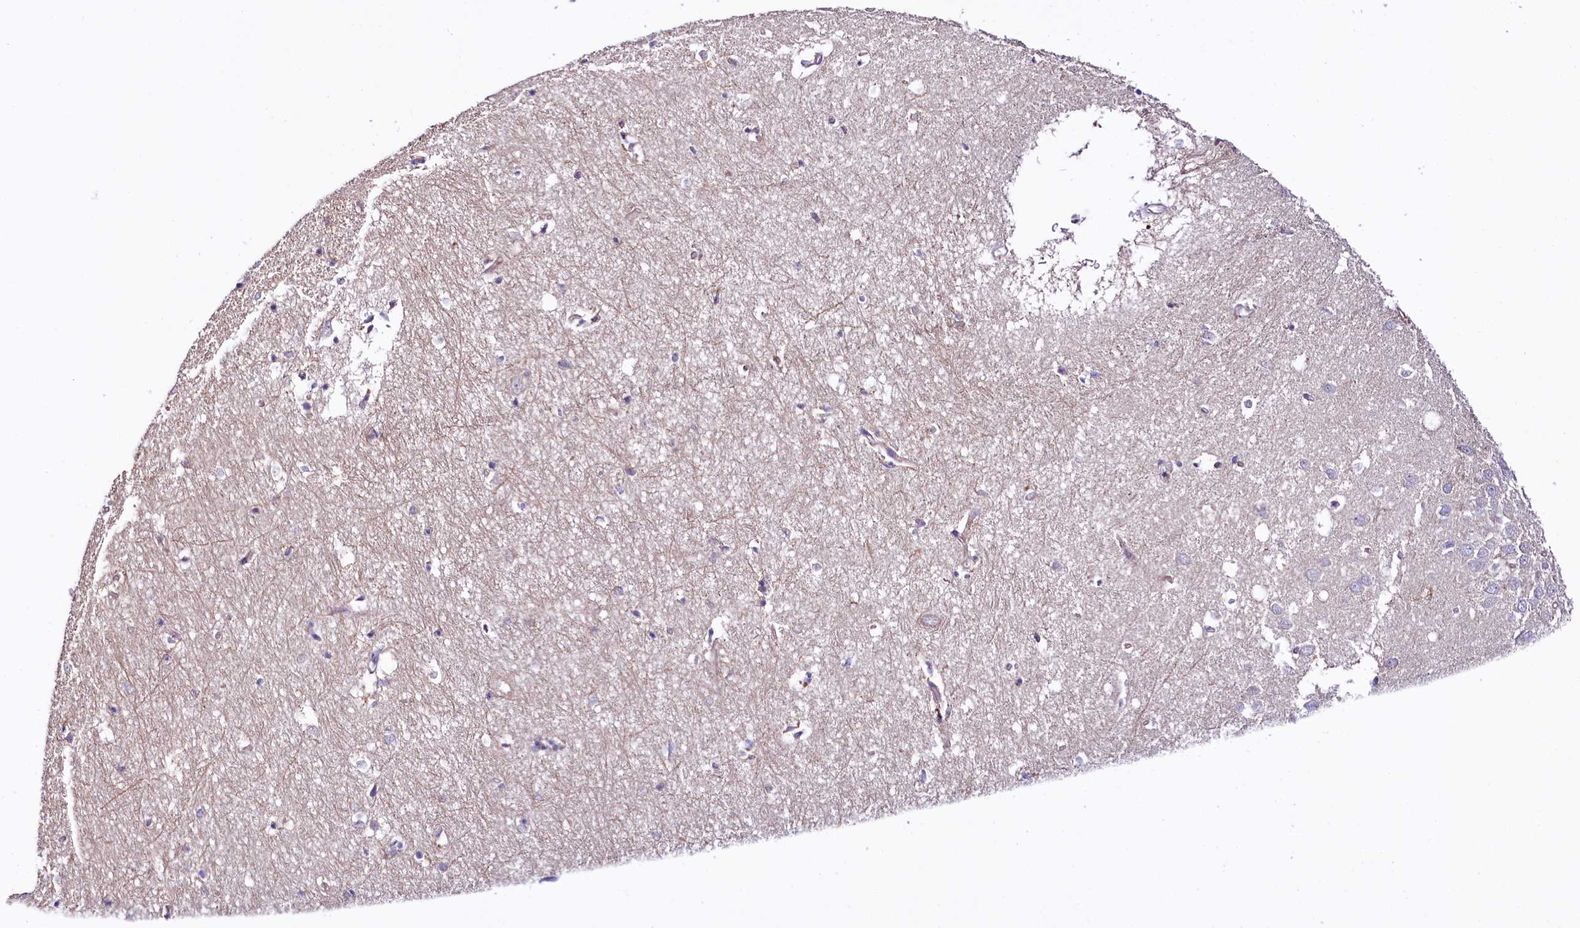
{"staining": {"intensity": "negative", "quantity": "none", "location": "none"}, "tissue": "hippocampus", "cell_type": "Glial cells", "image_type": "normal", "snomed": [{"axis": "morphology", "description": "Normal tissue, NOS"}, {"axis": "topography", "description": "Hippocampus"}], "caption": "Glial cells are negative for brown protein staining in unremarkable hippocampus.", "gene": "ZNF45", "patient": {"sex": "female", "age": 64}}